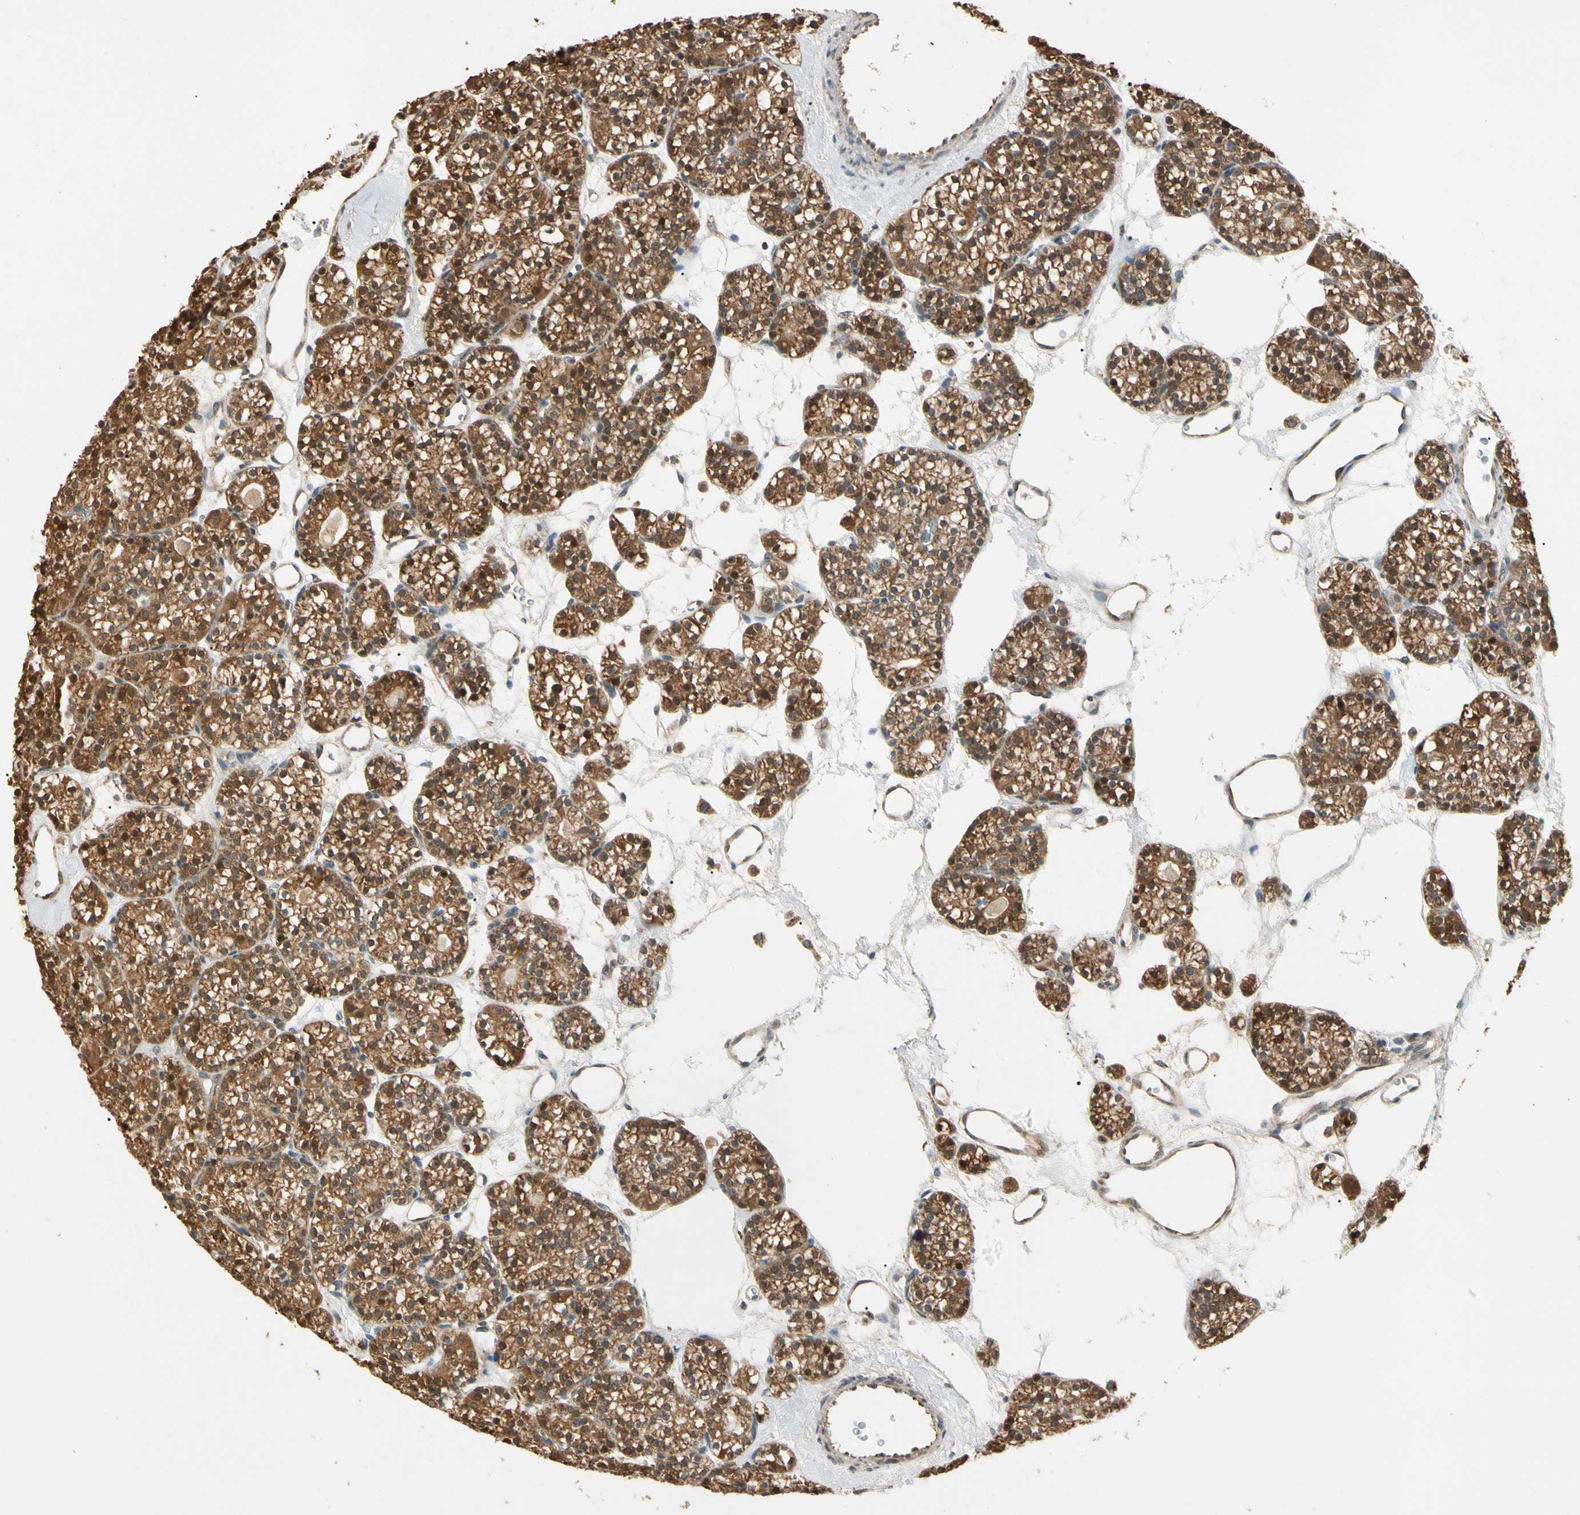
{"staining": {"intensity": "moderate", "quantity": ">75%", "location": "cytoplasmic/membranous,nuclear"}, "tissue": "parathyroid gland", "cell_type": "Glandular cells", "image_type": "normal", "snomed": [{"axis": "morphology", "description": "Normal tissue, NOS"}, {"axis": "topography", "description": "Parathyroid gland"}], "caption": "Immunohistochemical staining of benign human parathyroid gland shows medium levels of moderate cytoplasmic/membranous,nuclear staining in about >75% of glandular cells.", "gene": "PRDX5", "patient": {"sex": "female", "age": 64}}